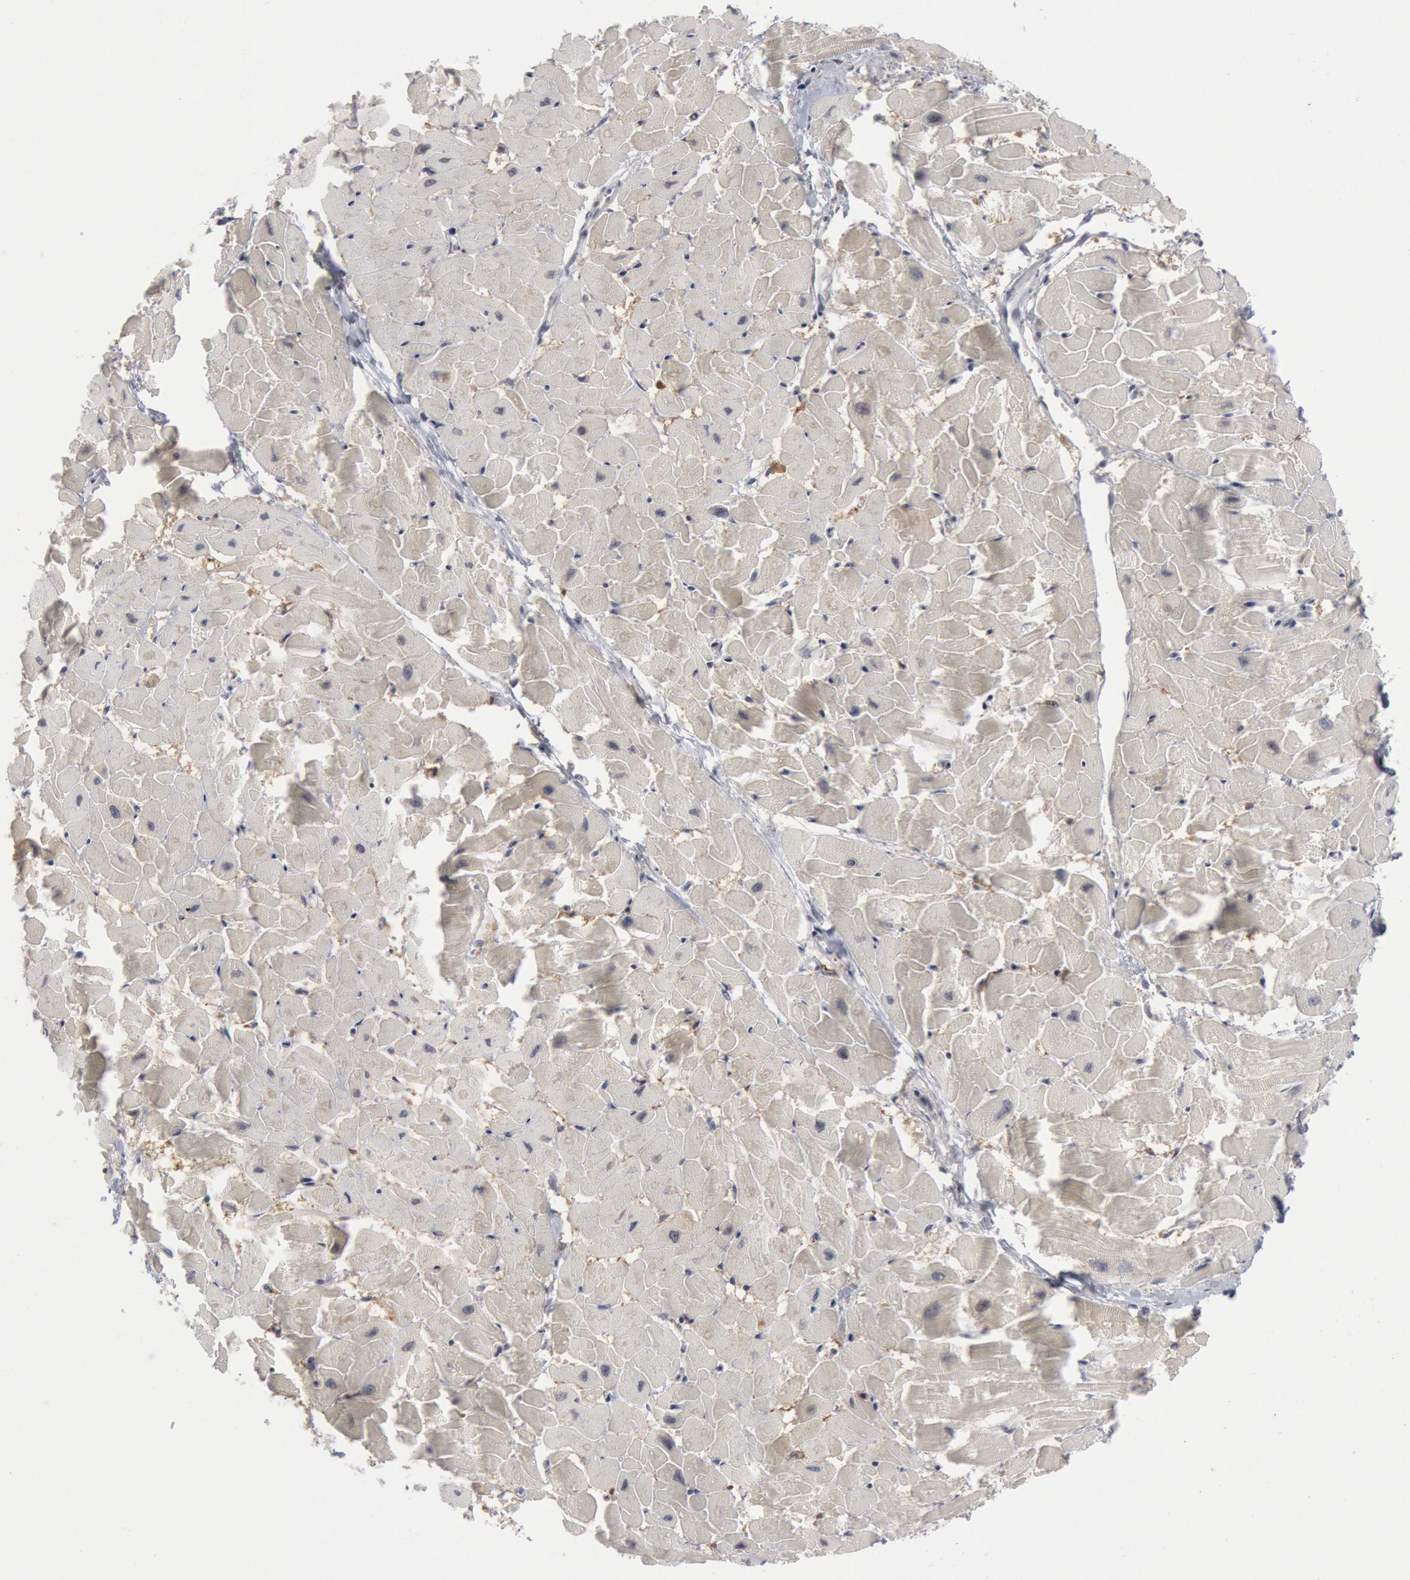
{"staining": {"intensity": "moderate", "quantity": "<25%", "location": "nuclear"}, "tissue": "heart muscle", "cell_type": "Cardiomyocytes", "image_type": "normal", "snomed": [{"axis": "morphology", "description": "Normal tissue, NOS"}, {"axis": "topography", "description": "Heart"}], "caption": "Moderate nuclear protein staining is seen in about <25% of cardiomyocytes in heart muscle. The staining was performed using DAB (3,3'-diaminobenzidine) to visualize the protein expression in brown, while the nuclei were stained in blue with hematoxylin (Magnification: 20x).", "gene": "PTPN6", "patient": {"sex": "female", "age": 19}}